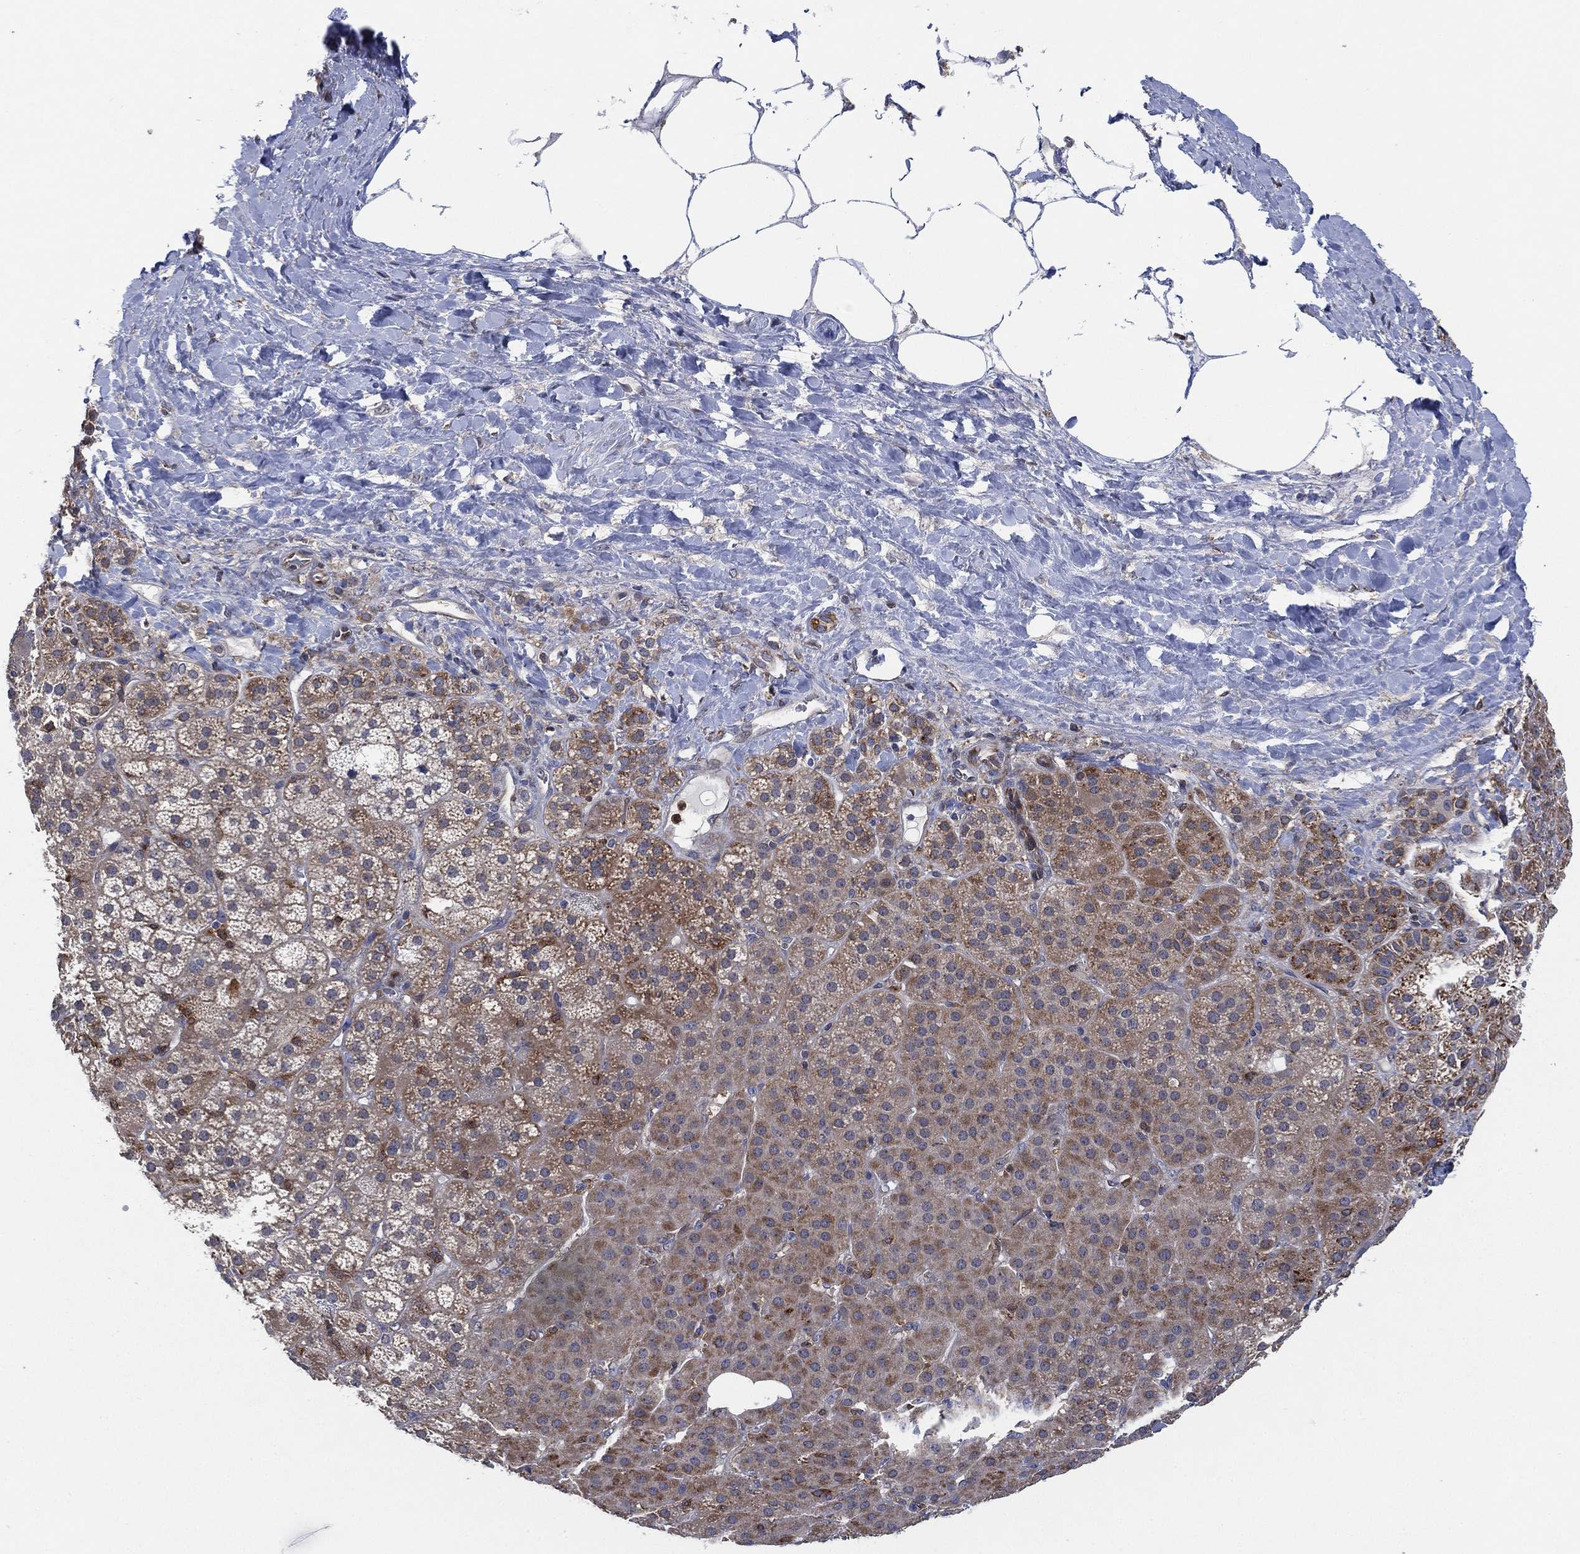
{"staining": {"intensity": "moderate", "quantity": "25%-75%", "location": "cytoplasmic/membranous"}, "tissue": "adrenal gland", "cell_type": "Glandular cells", "image_type": "normal", "snomed": [{"axis": "morphology", "description": "Normal tissue, NOS"}, {"axis": "topography", "description": "Adrenal gland"}], "caption": "Immunohistochemical staining of normal adrenal gland shows medium levels of moderate cytoplasmic/membranous positivity in approximately 25%-75% of glandular cells.", "gene": "FES", "patient": {"sex": "male", "age": 57}}